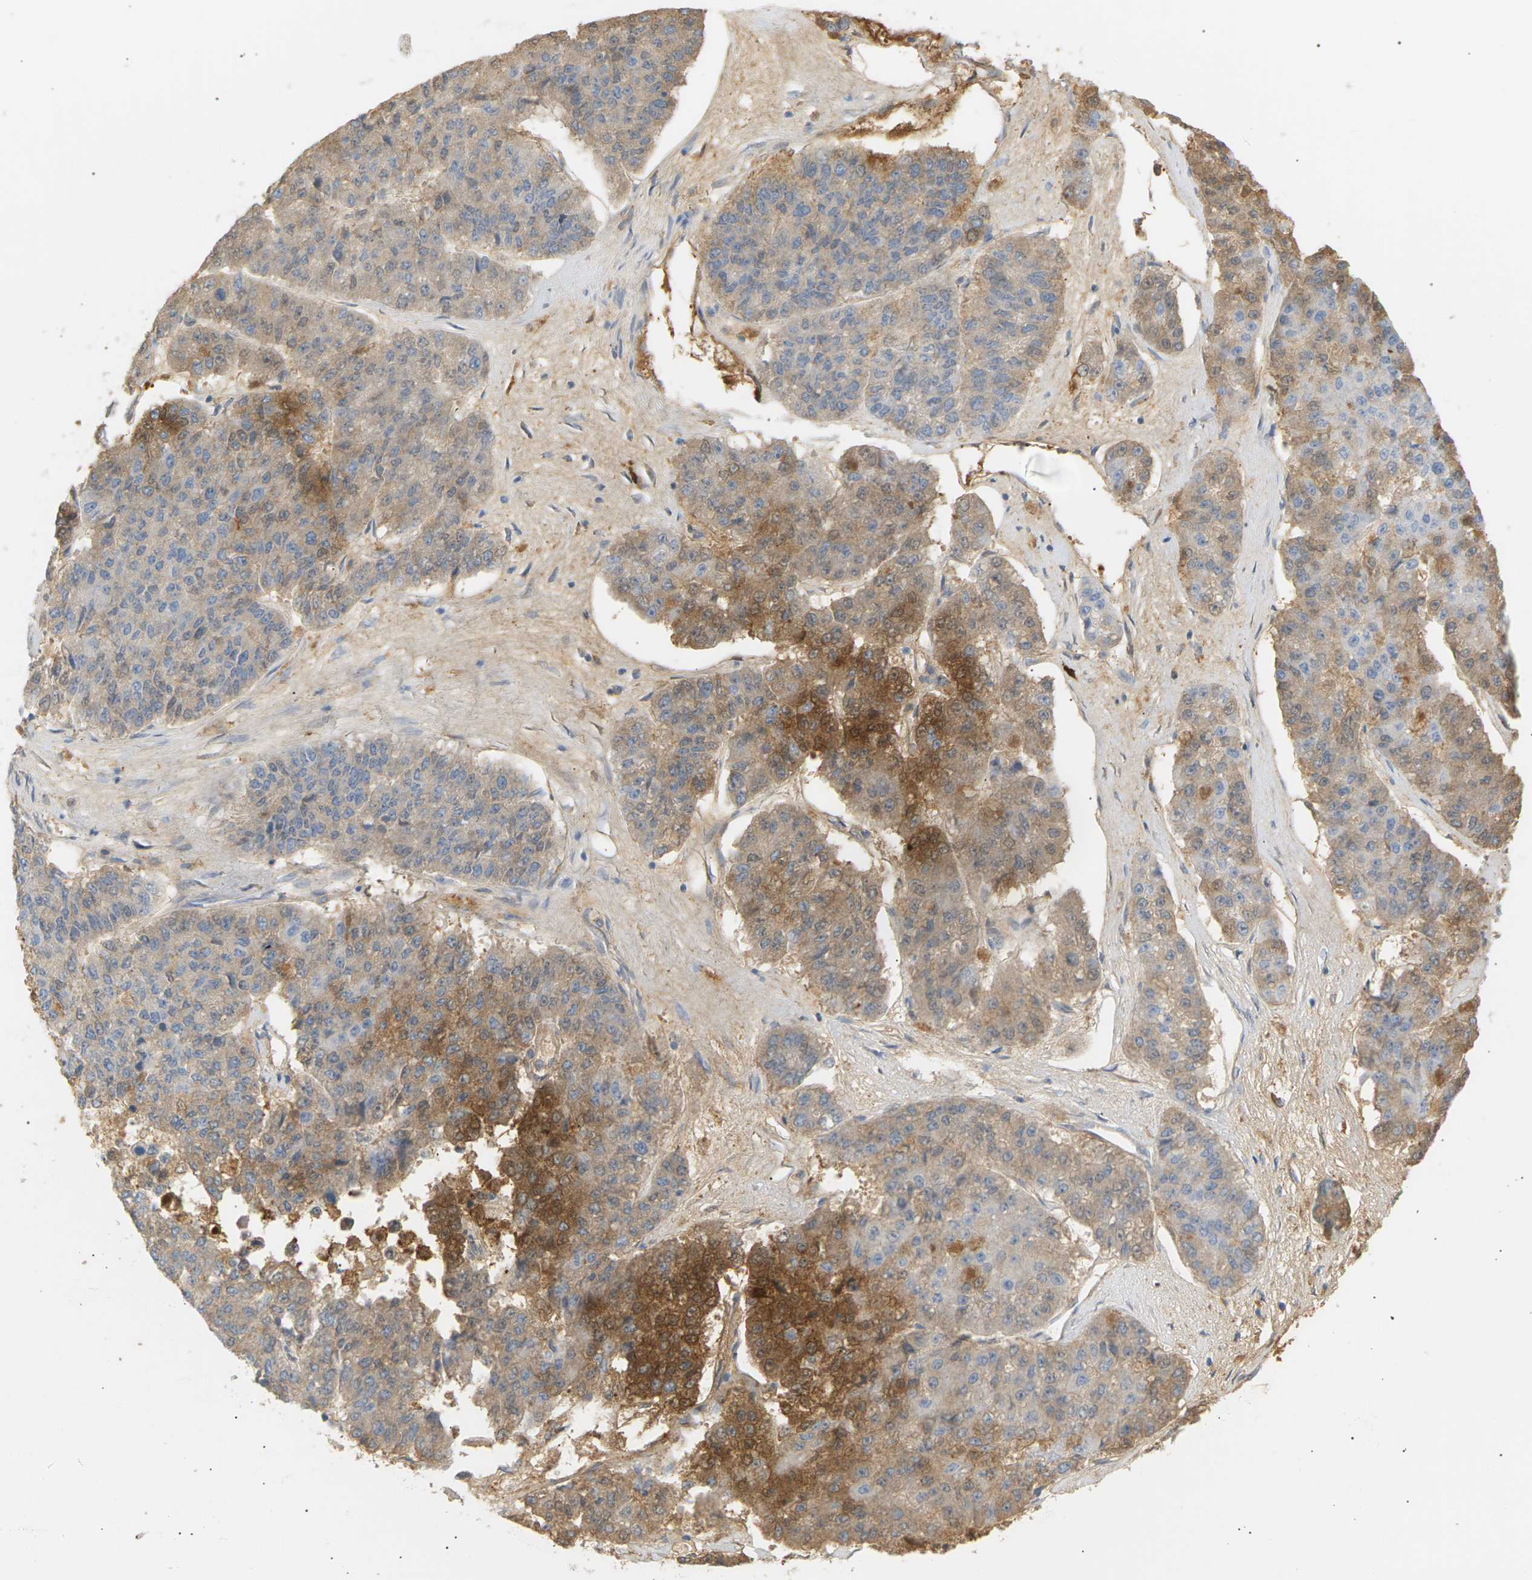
{"staining": {"intensity": "moderate", "quantity": "25%-75%", "location": "cytoplasmic/membranous,nuclear"}, "tissue": "pancreatic cancer", "cell_type": "Tumor cells", "image_type": "cancer", "snomed": [{"axis": "morphology", "description": "Adenocarcinoma, NOS"}, {"axis": "topography", "description": "Pancreas"}], "caption": "There is medium levels of moderate cytoplasmic/membranous and nuclear expression in tumor cells of pancreatic cancer, as demonstrated by immunohistochemical staining (brown color).", "gene": "IGLC3", "patient": {"sex": "male", "age": 50}}